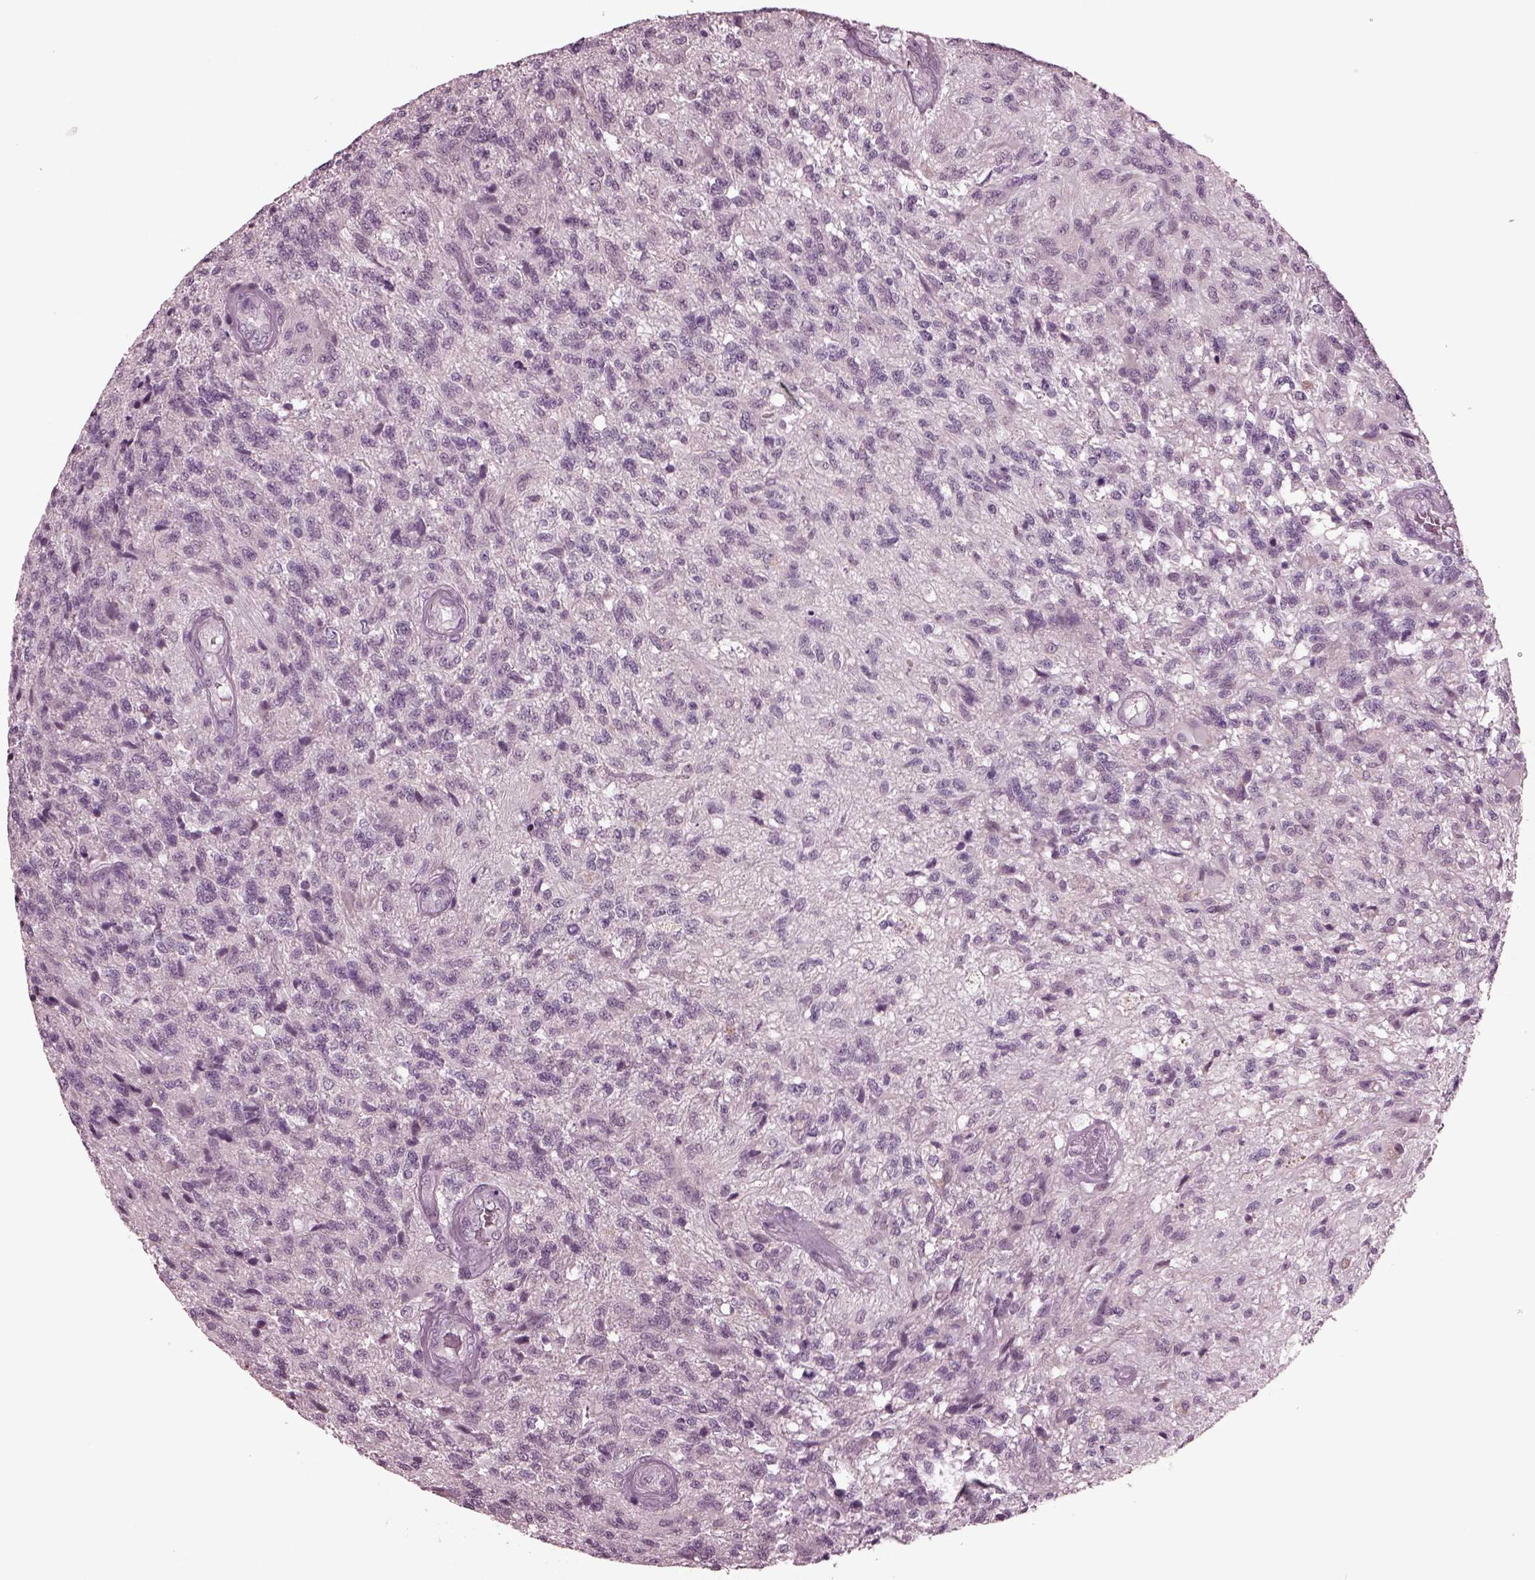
{"staining": {"intensity": "negative", "quantity": "none", "location": "none"}, "tissue": "glioma", "cell_type": "Tumor cells", "image_type": "cancer", "snomed": [{"axis": "morphology", "description": "Glioma, malignant, High grade"}, {"axis": "topography", "description": "Brain"}], "caption": "The photomicrograph displays no staining of tumor cells in glioma.", "gene": "MIB2", "patient": {"sex": "male", "age": 56}}